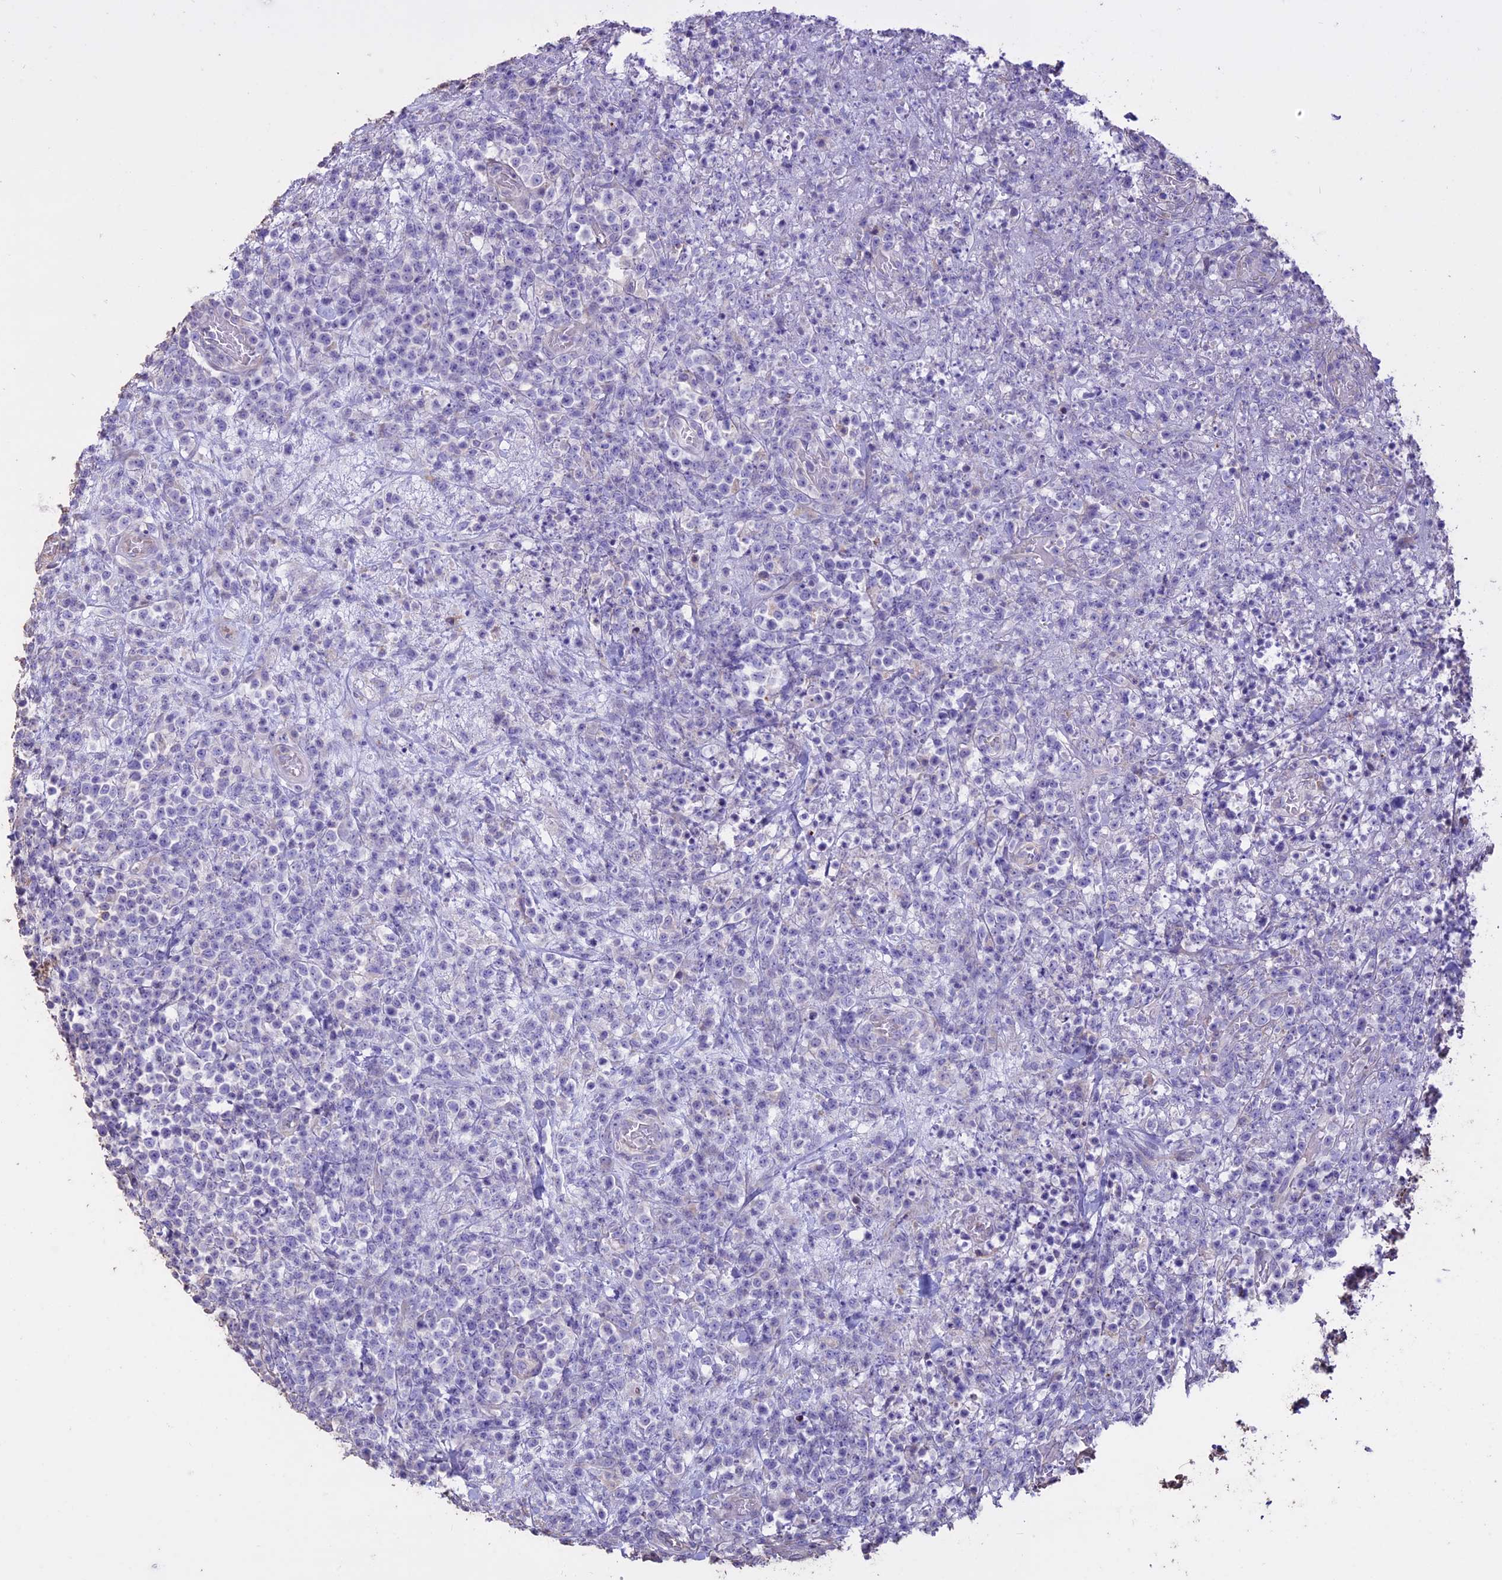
{"staining": {"intensity": "negative", "quantity": "none", "location": "none"}, "tissue": "lymphoma", "cell_type": "Tumor cells", "image_type": "cancer", "snomed": [{"axis": "morphology", "description": "Malignant lymphoma, non-Hodgkin's type, High grade"}, {"axis": "topography", "description": "Colon"}], "caption": "Lymphoma stained for a protein using IHC demonstrates no expression tumor cells.", "gene": "CCDC148", "patient": {"sex": "female", "age": 53}}